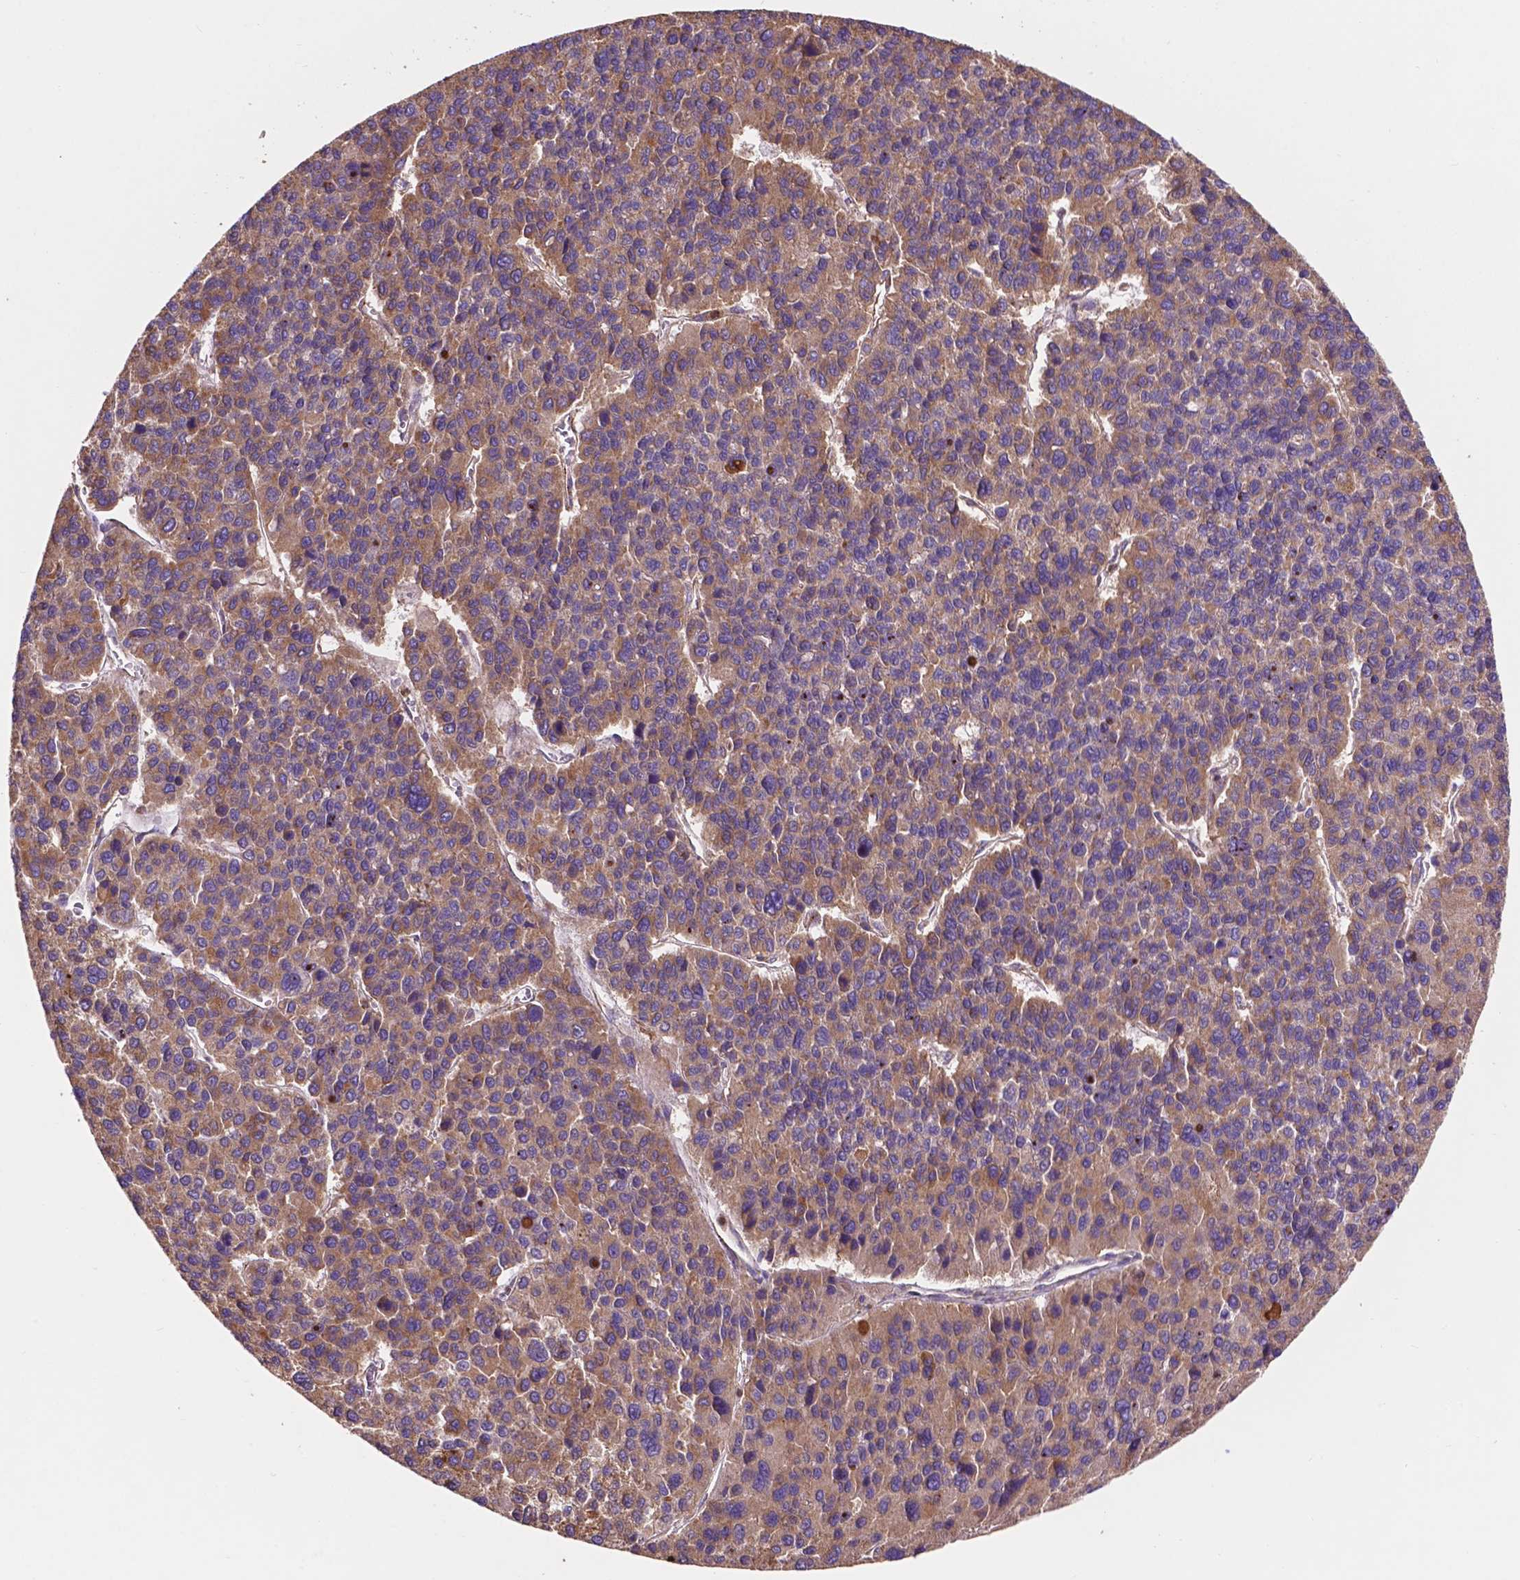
{"staining": {"intensity": "moderate", "quantity": "25%-75%", "location": "cytoplasmic/membranous"}, "tissue": "liver cancer", "cell_type": "Tumor cells", "image_type": "cancer", "snomed": [{"axis": "morphology", "description": "Carcinoma, Hepatocellular, NOS"}, {"axis": "topography", "description": "Liver"}], "caption": "This image reveals liver cancer (hepatocellular carcinoma) stained with immunohistochemistry to label a protein in brown. The cytoplasmic/membranous of tumor cells show moderate positivity for the protein. Nuclei are counter-stained blue.", "gene": "CCDC71L", "patient": {"sex": "female", "age": 41}}